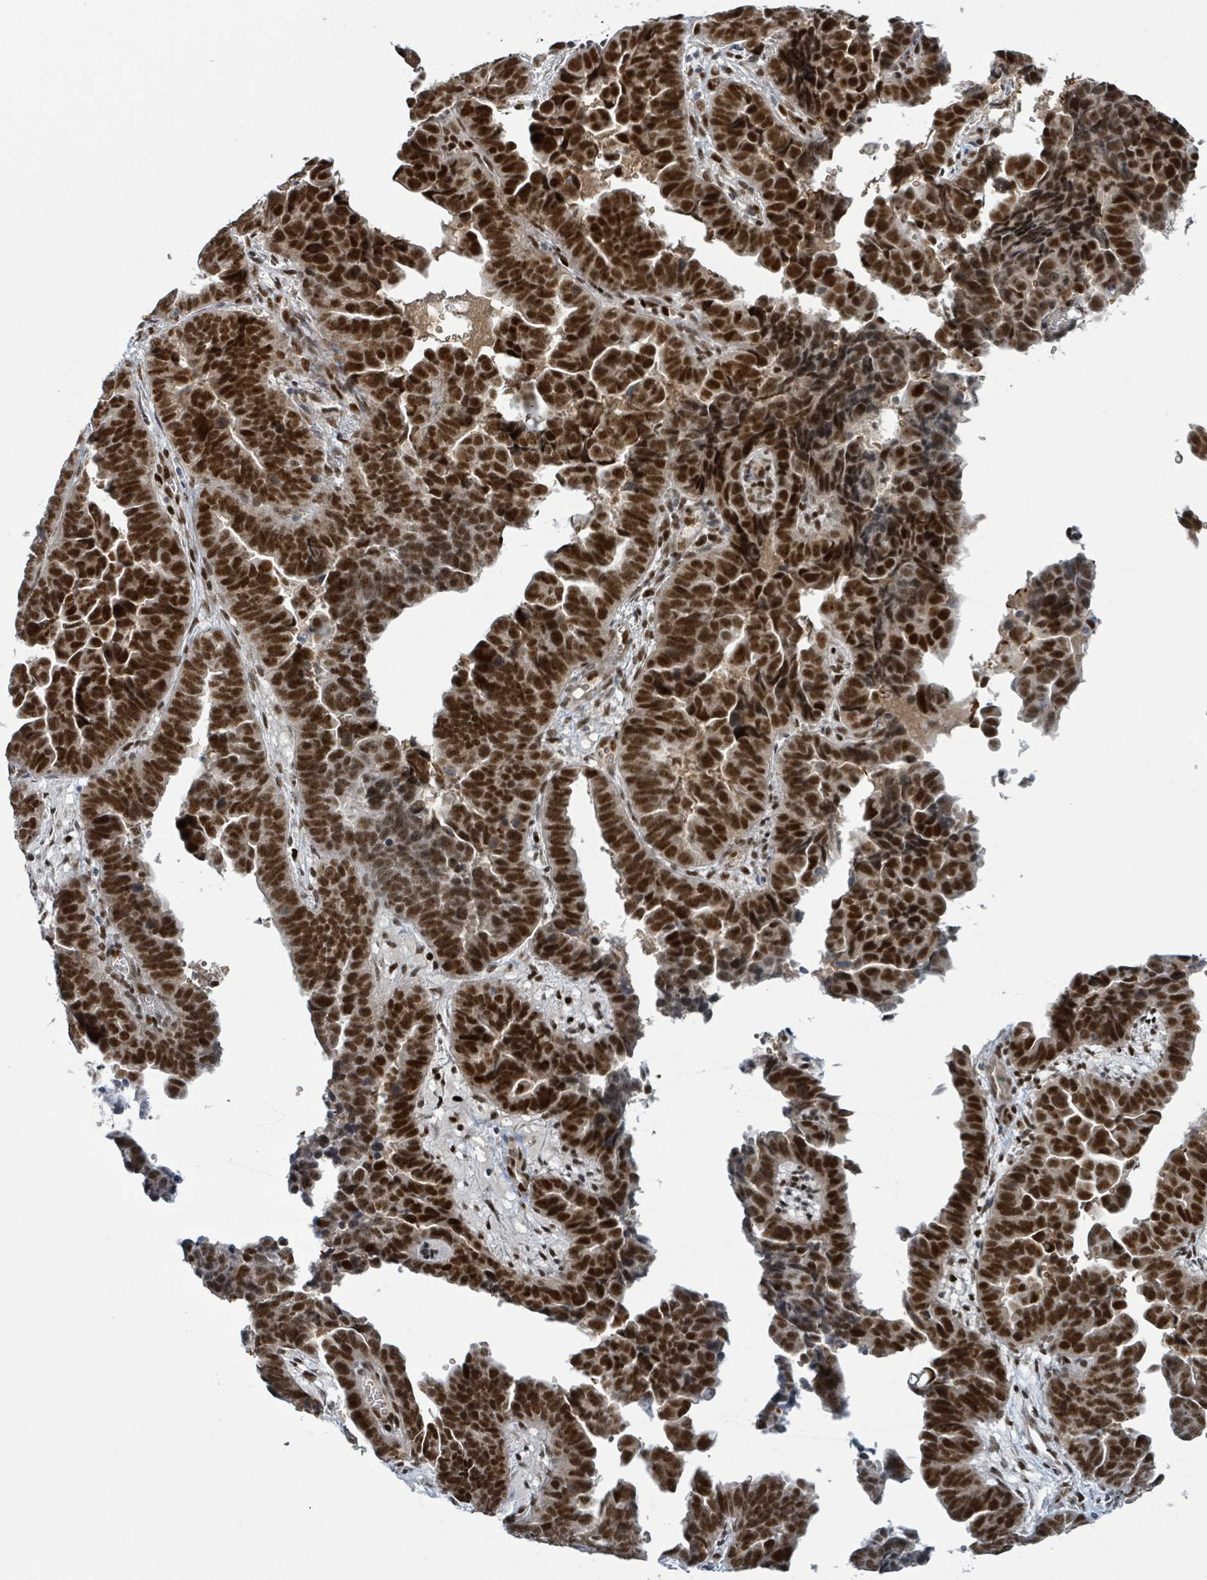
{"staining": {"intensity": "strong", "quantity": ">75%", "location": "nuclear"}, "tissue": "endometrial cancer", "cell_type": "Tumor cells", "image_type": "cancer", "snomed": [{"axis": "morphology", "description": "Adenocarcinoma, NOS"}, {"axis": "topography", "description": "Endometrium"}], "caption": "A histopathology image showing strong nuclear expression in approximately >75% of tumor cells in endometrial cancer, as visualized by brown immunohistochemical staining.", "gene": "KLF3", "patient": {"sex": "female", "age": 75}}